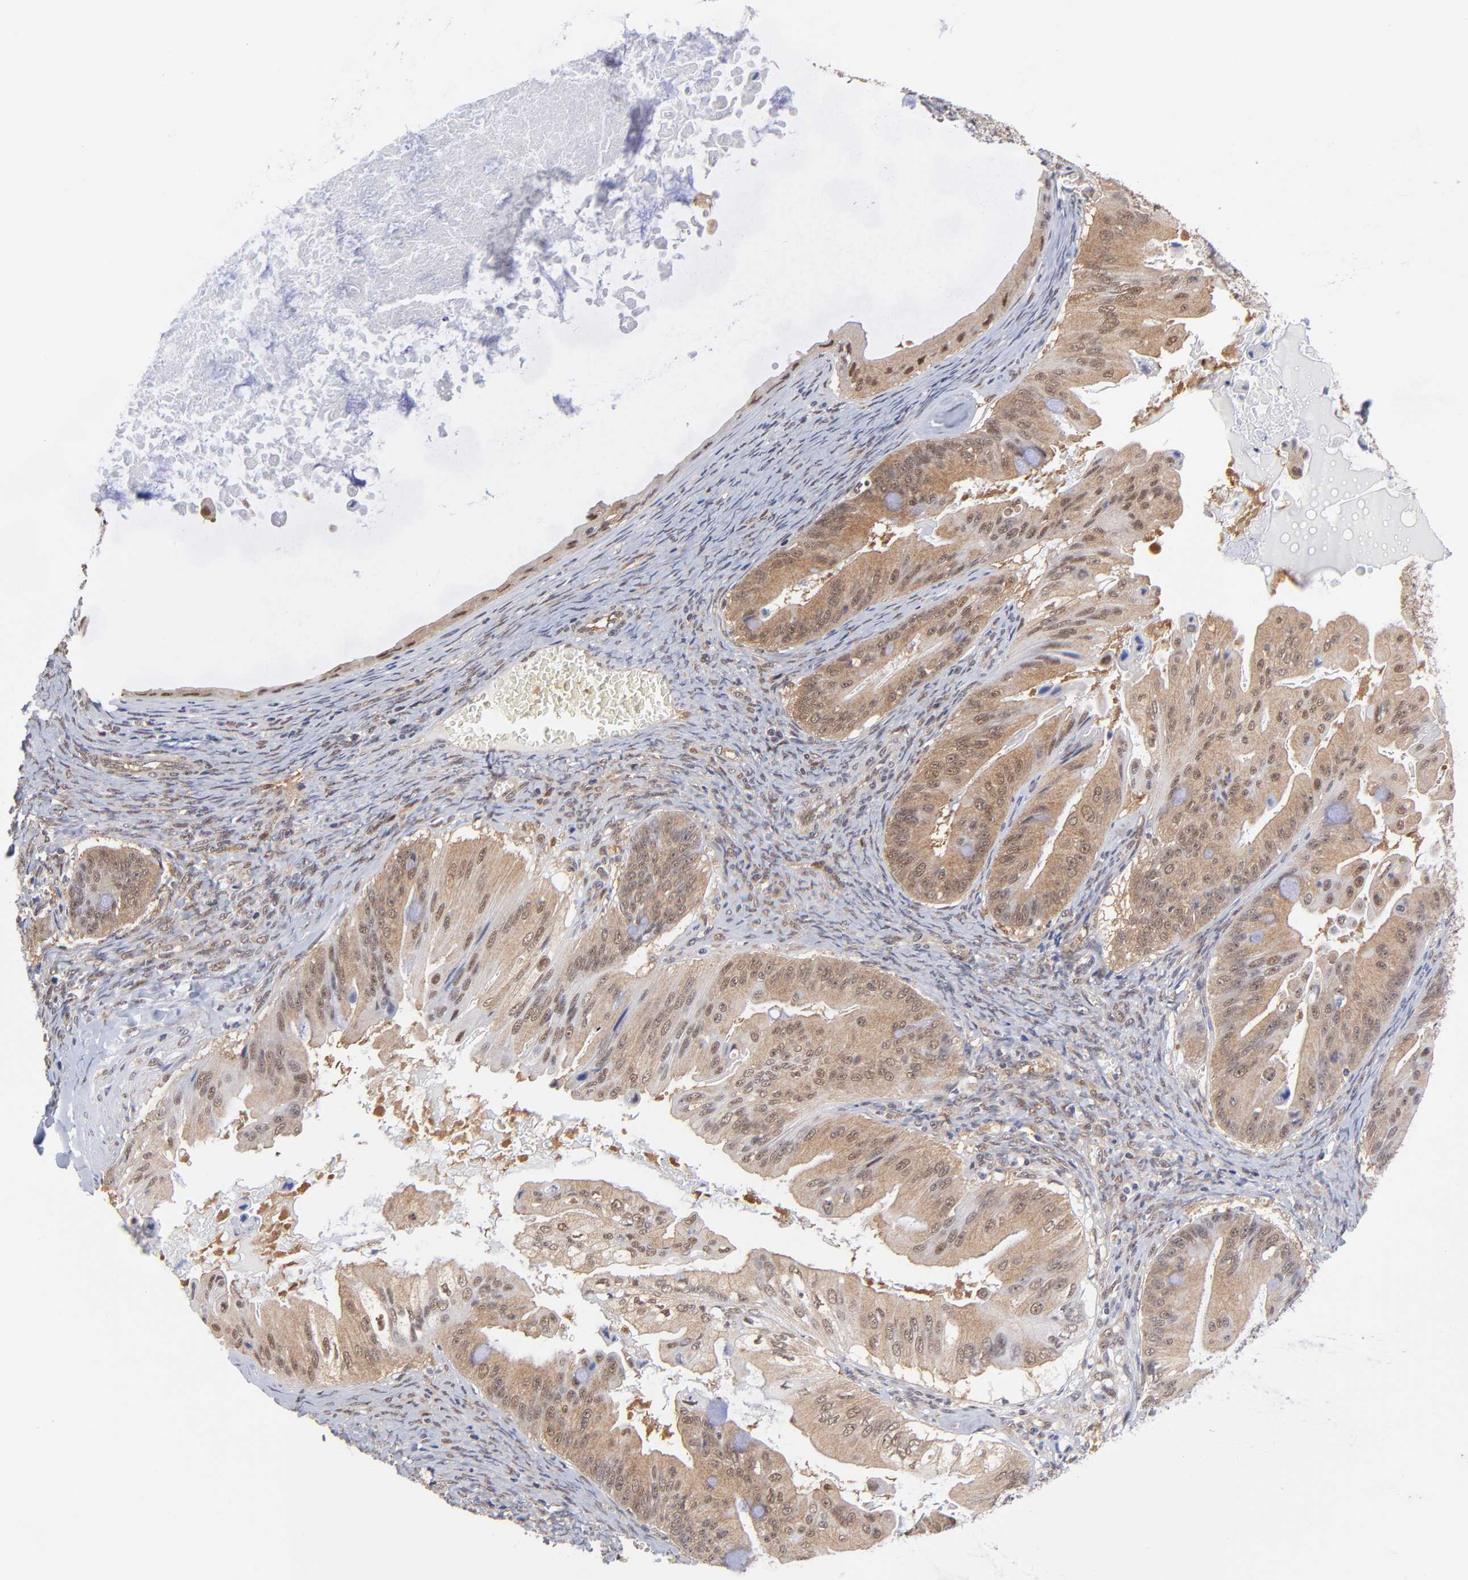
{"staining": {"intensity": "moderate", "quantity": "25%-75%", "location": "cytoplasmic/membranous,nuclear"}, "tissue": "ovarian cancer", "cell_type": "Tumor cells", "image_type": "cancer", "snomed": [{"axis": "morphology", "description": "Cystadenocarcinoma, mucinous, NOS"}, {"axis": "topography", "description": "Ovary"}], "caption": "About 25%-75% of tumor cells in ovarian cancer exhibit moderate cytoplasmic/membranous and nuclear protein positivity as visualized by brown immunohistochemical staining.", "gene": "PSMC4", "patient": {"sex": "female", "age": 37}}